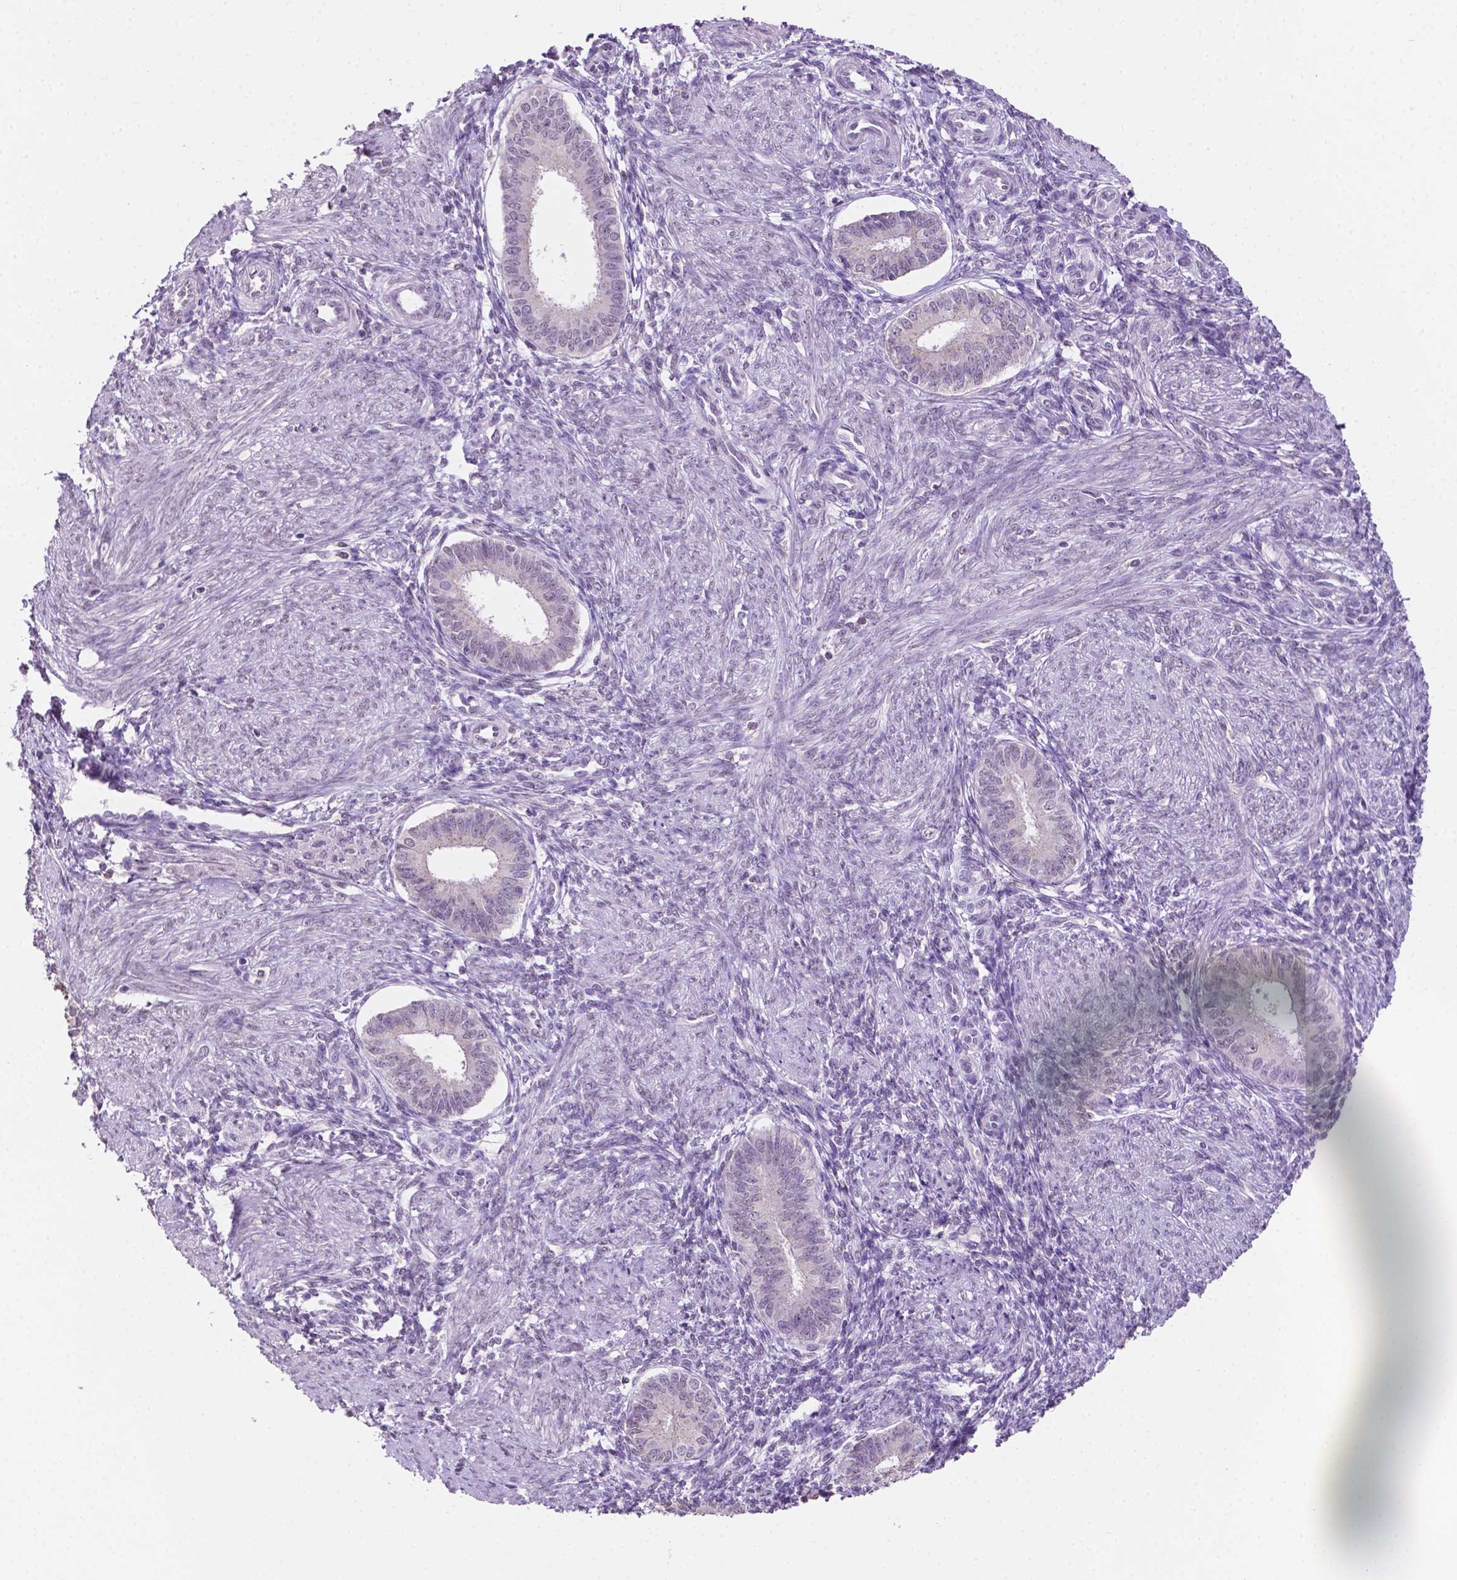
{"staining": {"intensity": "negative", "quantity": "none", "location": "none"}, "tissue": "endometrium", "cell_type": "Cells in endometrial stroma", "image_type": "normal", "snomed": [{"axis": "morphology", "description": "Normal tissue, NOS"}, {"axis": "topography", "description": "Endometrium"}], "caption": "This is an IHC photomicrograph of benign human endometrium. There is no expression in cells in endometrial stroma.", "gene": "PTPN6", "patient": {"sex": "female", "age": 39}}